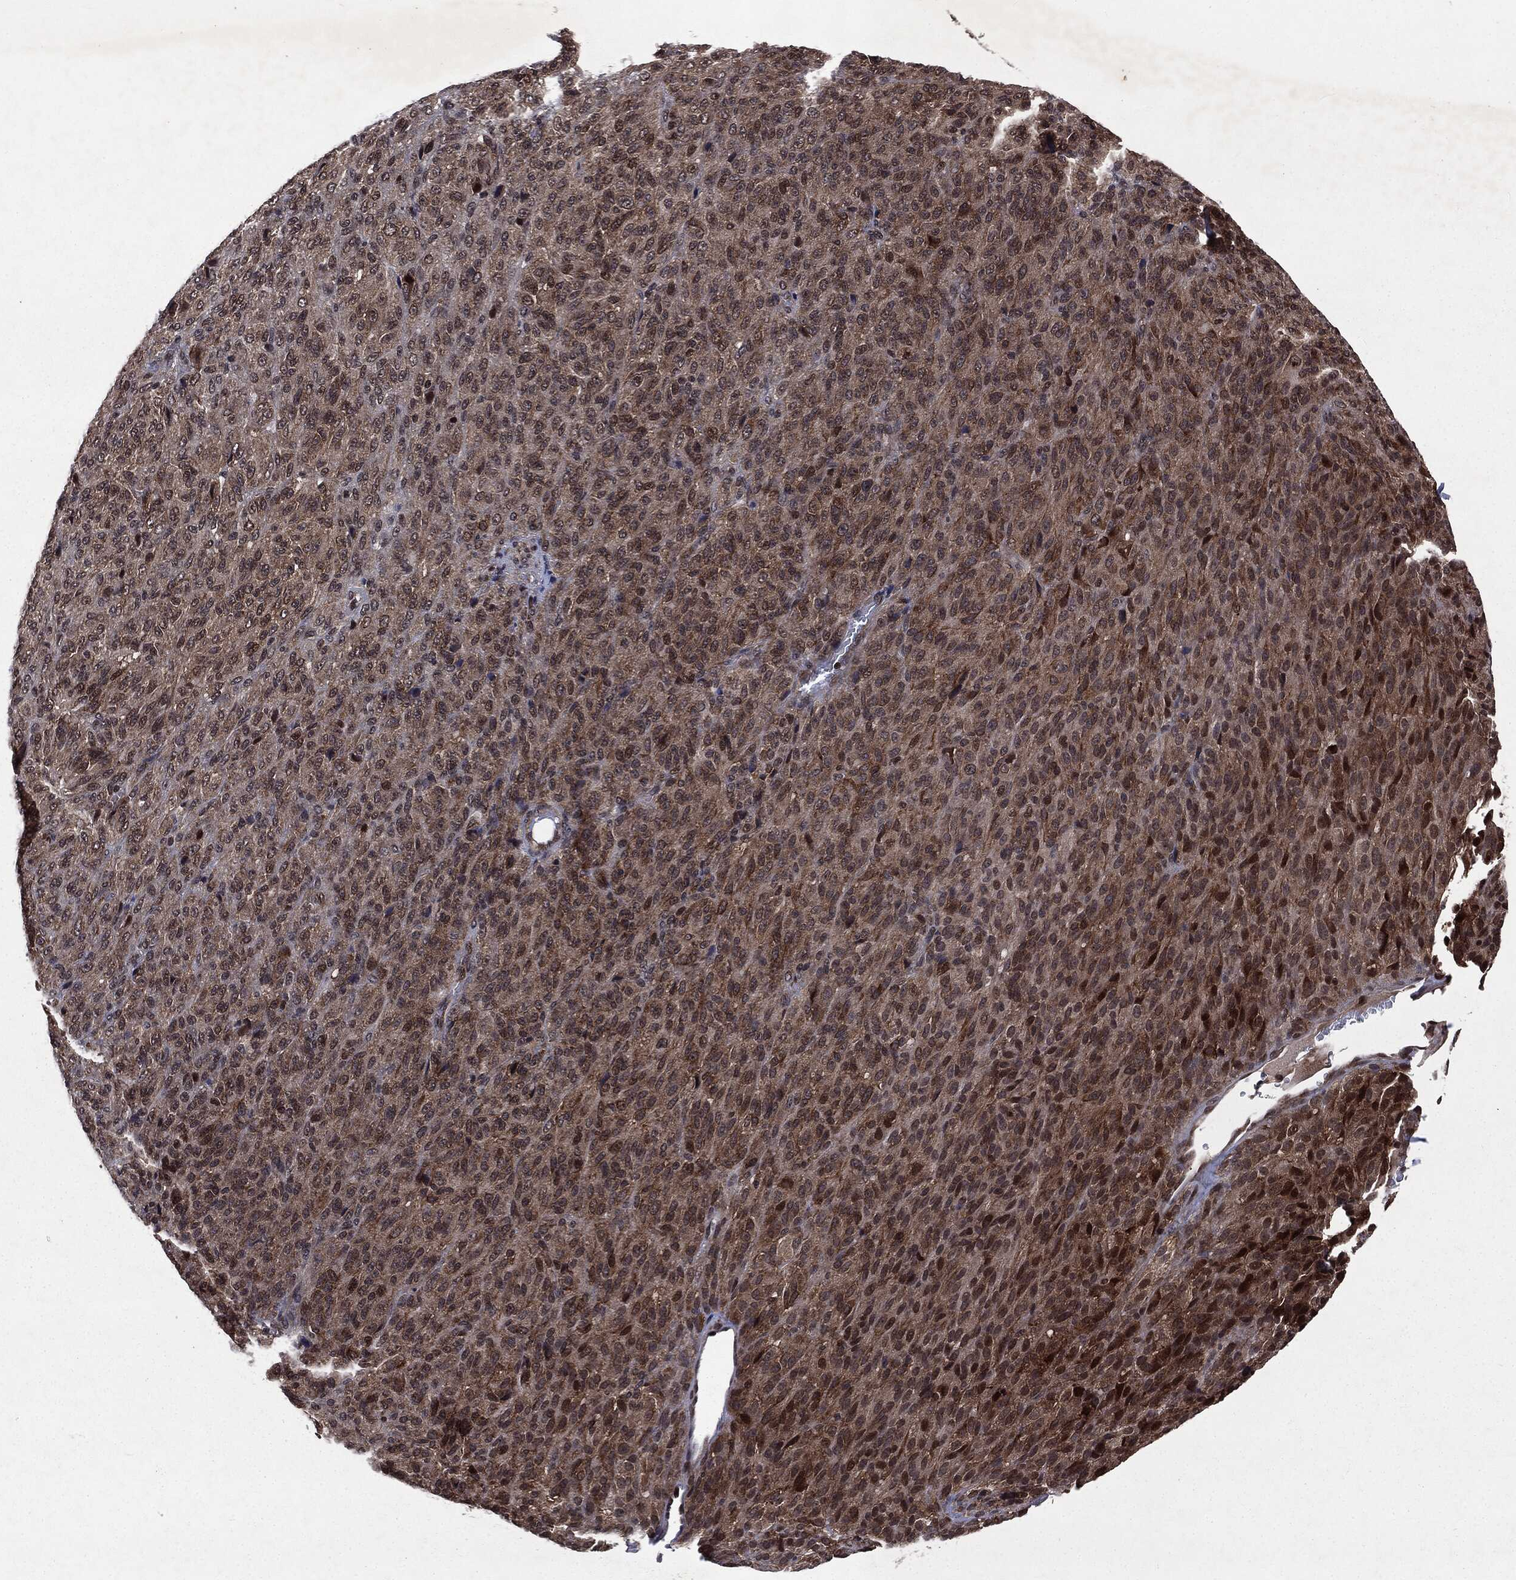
{"staining": {"intensity": "strong", "quantity": "<25%", "location": "cytoplasmic/membranous,nuclear"}, "tissue": "melanoma", "cell_type": "Tumor cells", "image_type": "cancer", "snomed": [{"axis": "morphology", "description": "Malignant melanoma, Metastatic site"}, {"axis": "topography", "description": "Brain"}], "caption": "Melanoma was stained to show a protein in brown. There is medium levels of strong cytoplasmic/membranous and nuclear expression in approximately <25% of tumor cells.", "gene": "STAU2", "patient": {"sex": "female", "age": 56}}